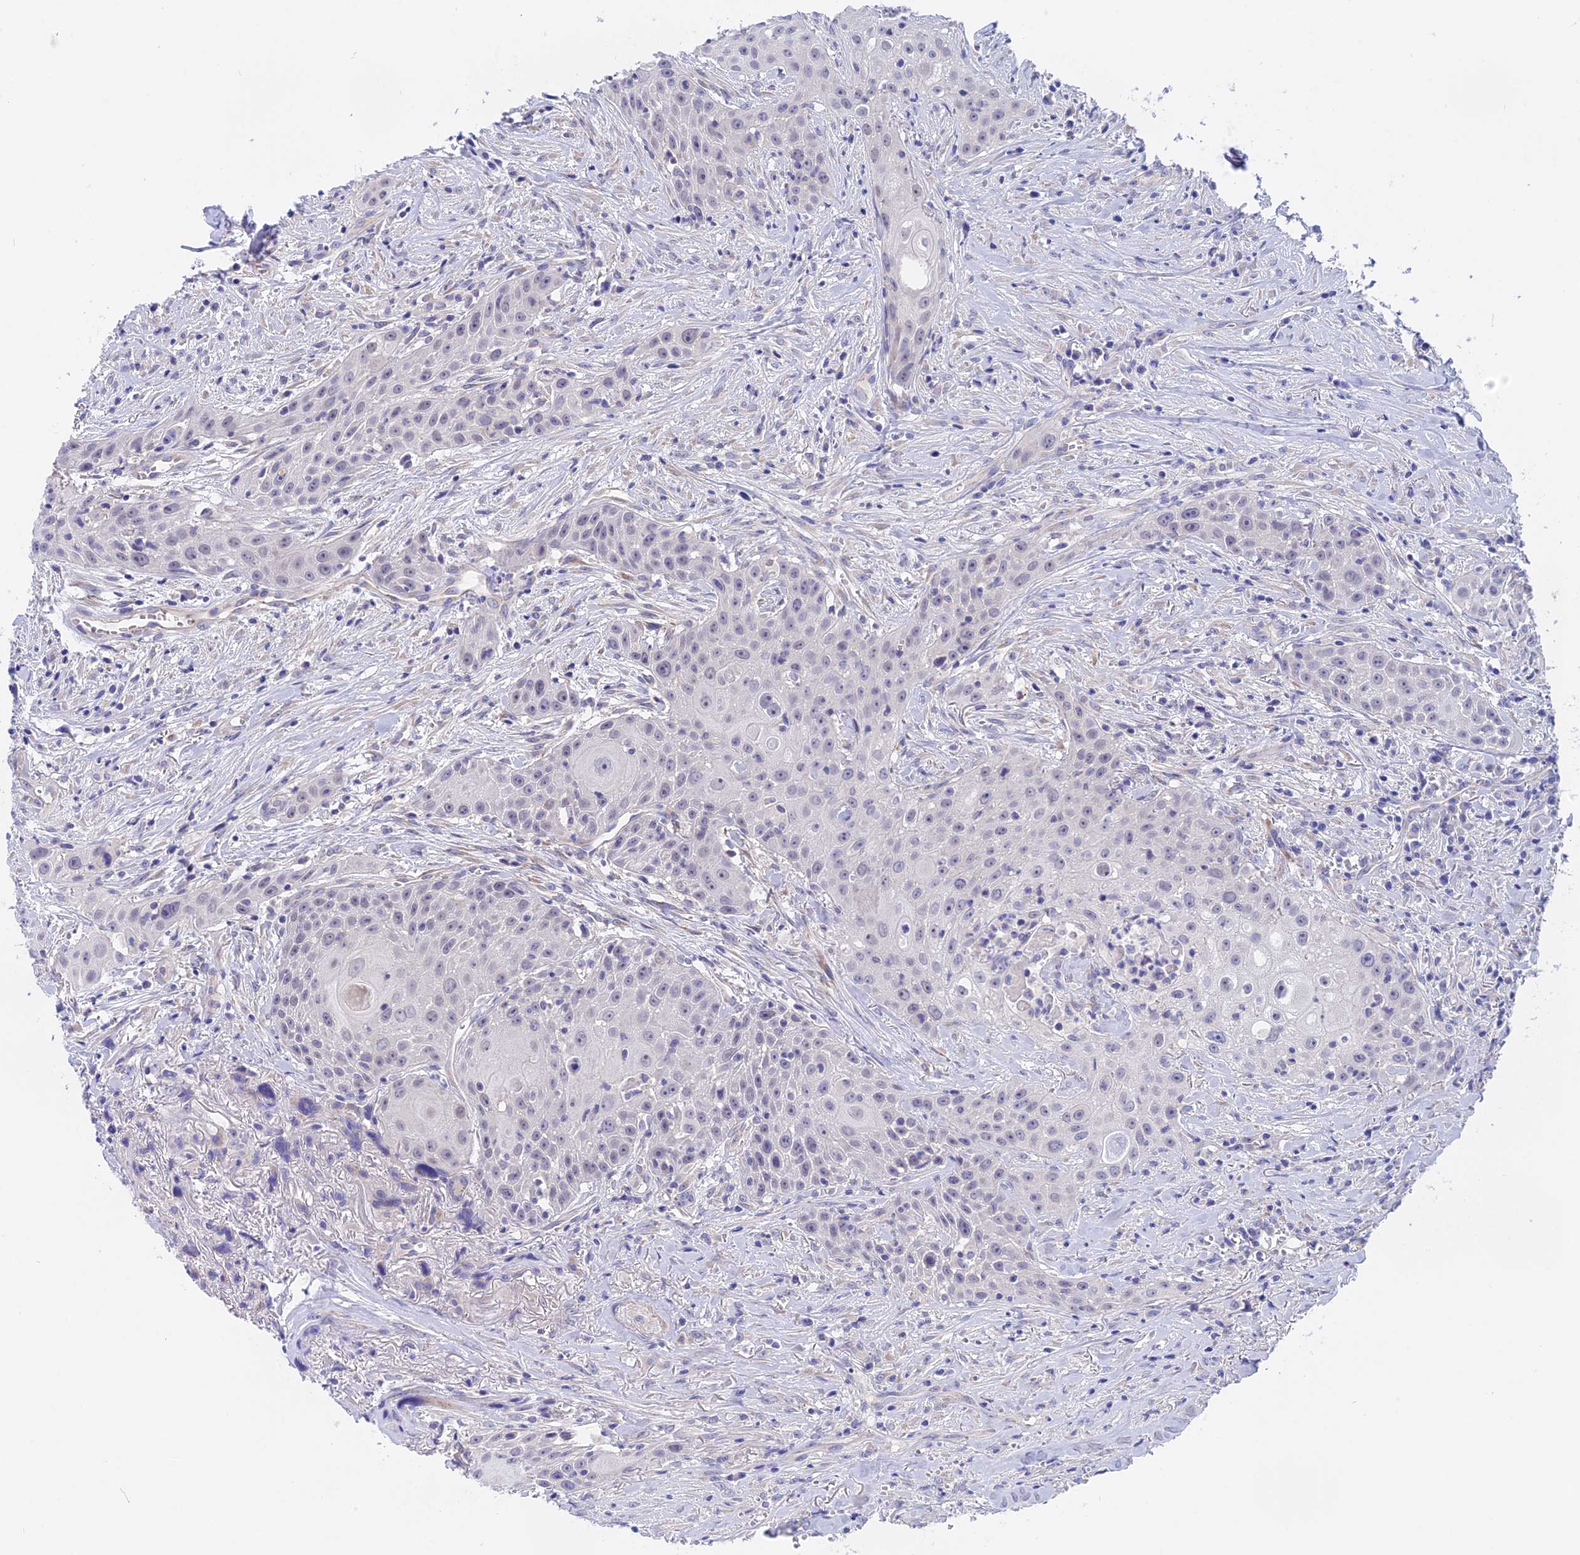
{"staining": {"intensity": "negative", "quantity": "none", "location": "none"}, "tissue": "head and neck cancer", "cell_type": "Tumor cells", "image_type": "cancer", "snomed": [{"axis": "morphology", "description": "Squamous cell carcinoma, NOS"}, {"axis": "topography", "description": "Oral tissue"}, {"axis": "topography", "description": "Head-Neck"}], "caption": "Immunohistochemistry of head and neck squamous cell carcinoma exhibits no expression in tumor cells.", "gene": "GLB1L", "patient": {"sex": "female", "age": 82}}